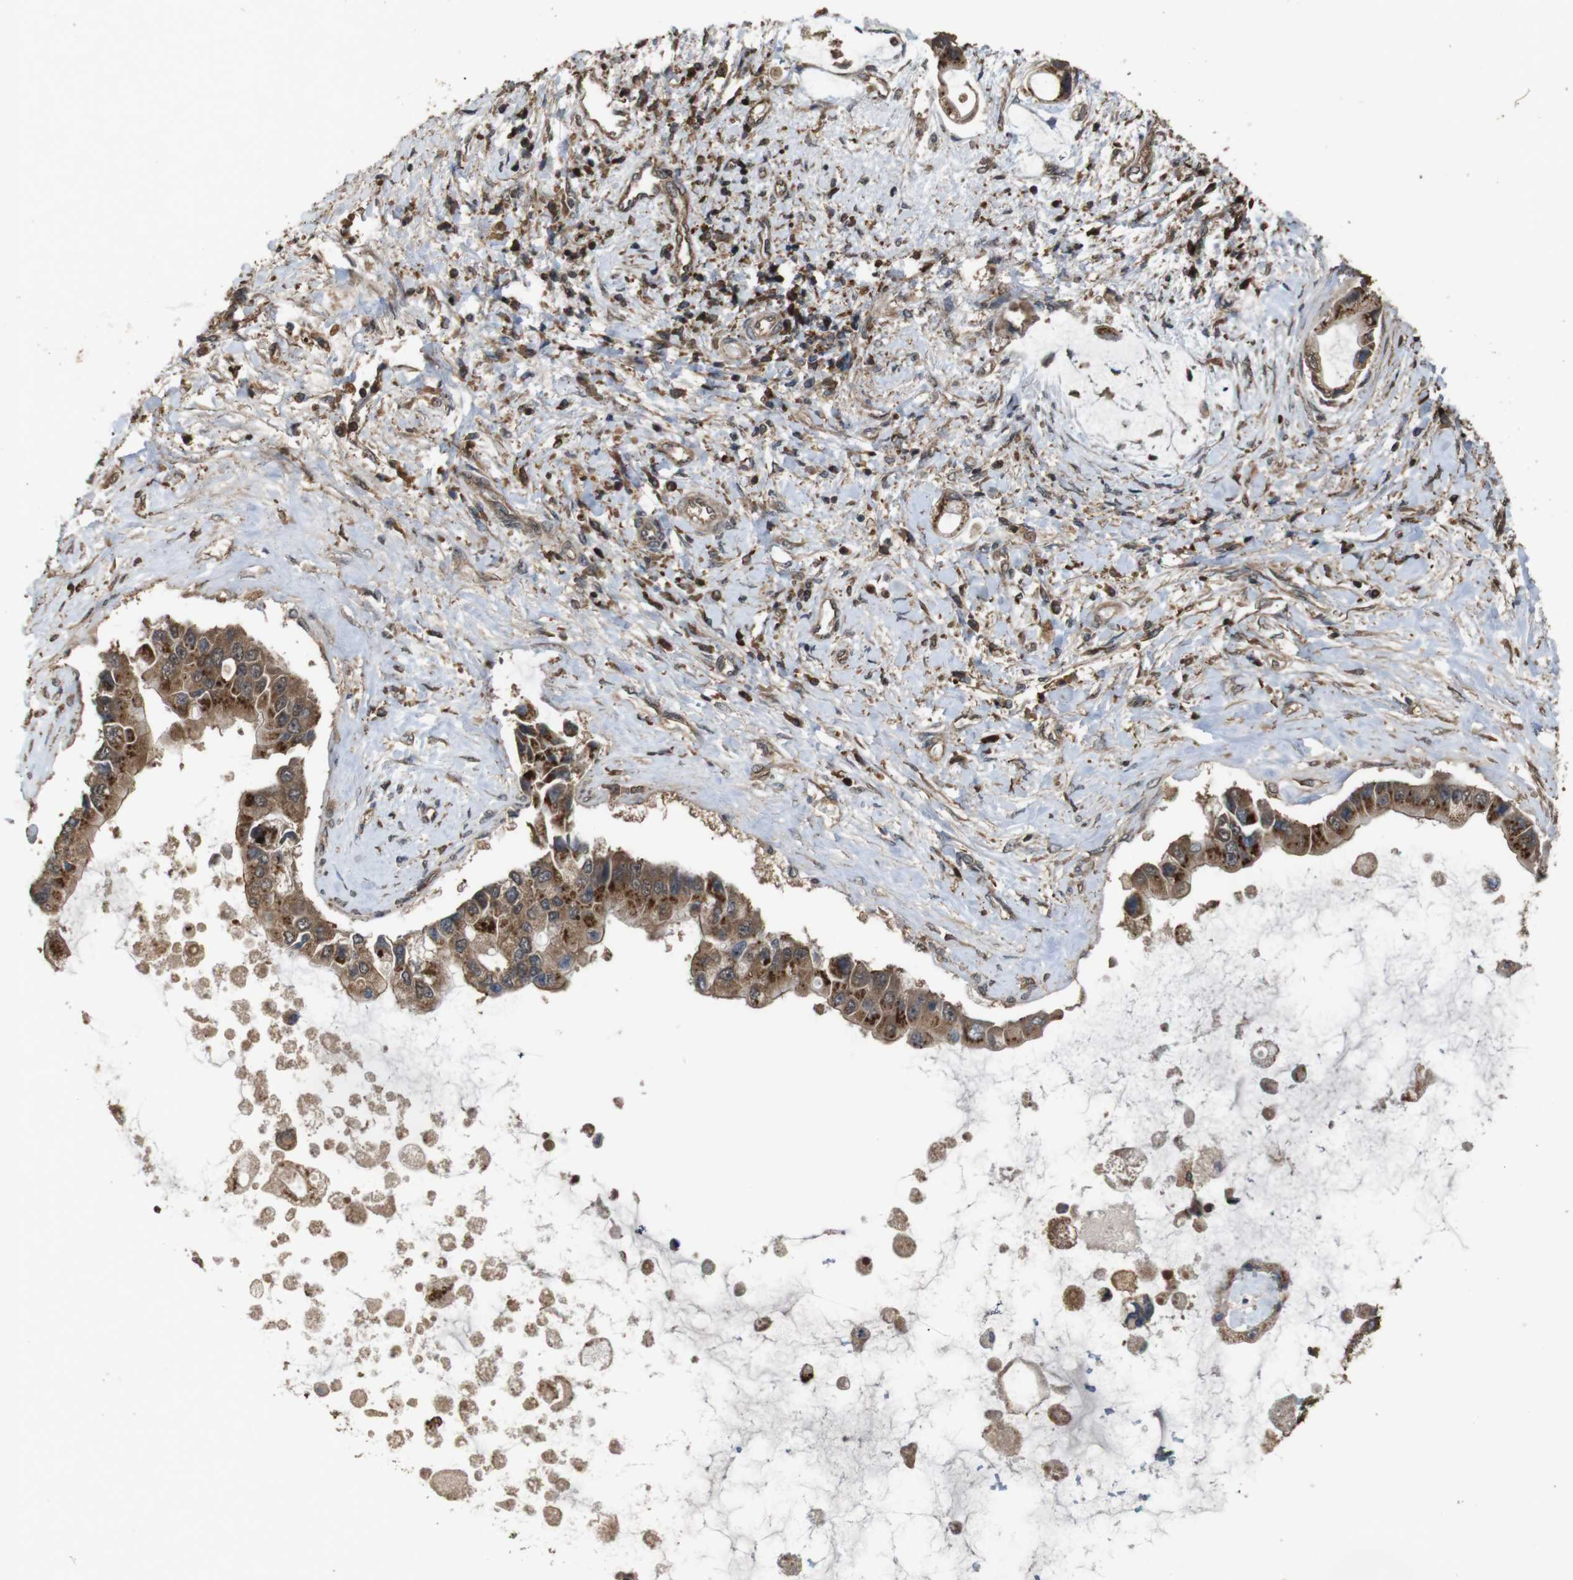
{"staining": {"intensity": "strong", "quantity": ">75%", "location": "cytoplasmic/membranous"}, "tissue": "liver cancer", "cell_type": "Tumor cells", "image_type": "cancer", "snomed": [{"axis": "morphology", "description": "Cholangiocarcinoma"}, {"axis": "topography", "description": "Liver"}], "caption": "A histopathology image of cholangiocarcinoma (liver) stained for a protein demonstrates strong cytoplasmic/membranous brown staining in tumor cells.", "gene": "BAG4", "patient": {"sex": "male", "age": 50}}